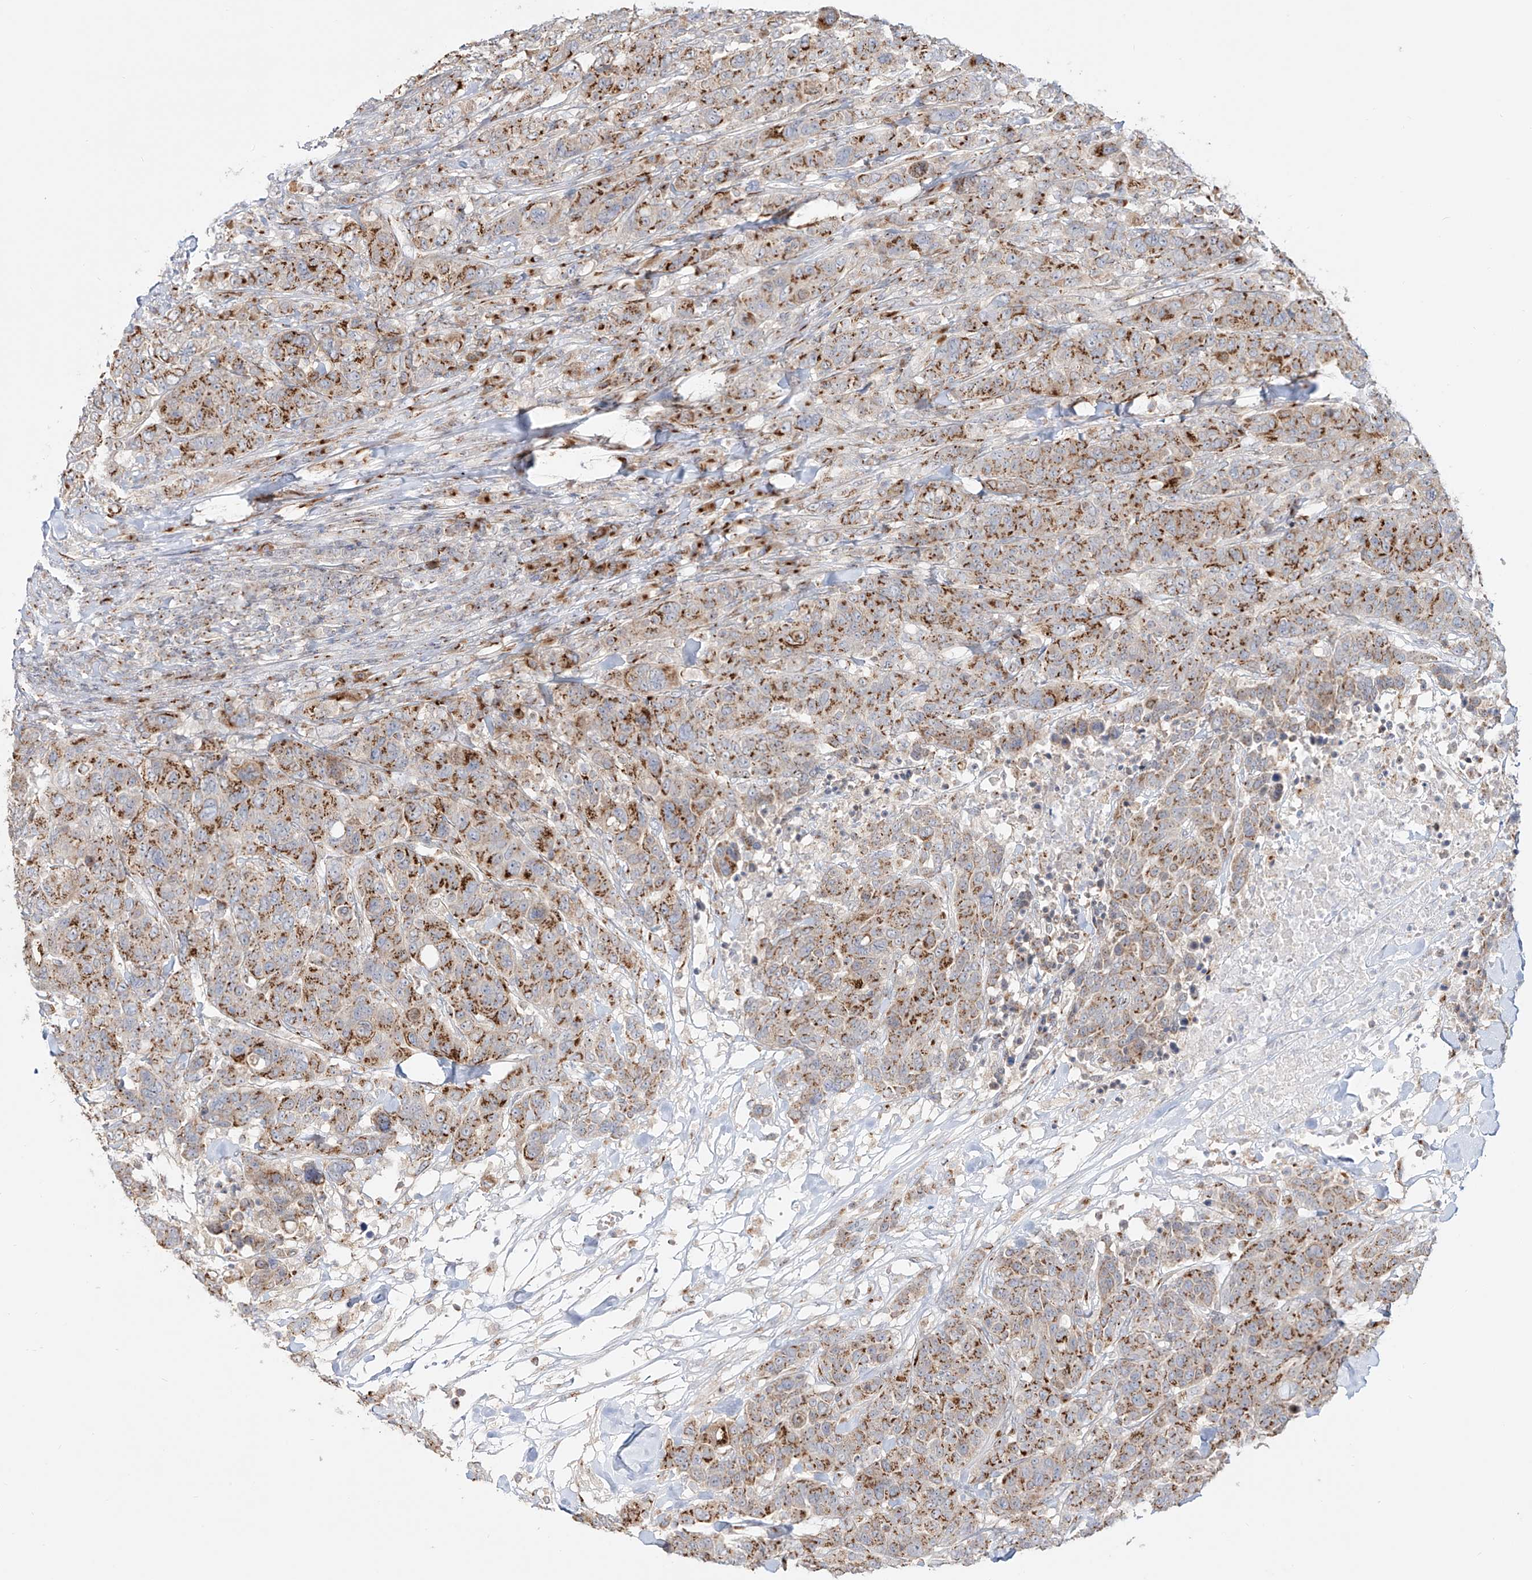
{"staining": {"intensity": "moderate", "quantity": ">75%", "location": "cytoplasmic/membranous"}, "tissue": "breast cancer", "cell_type": "Tumor cells", "image_type": "cancer", "snomed": [{"axis": "morphology", "description": "Duct carcinoma"}, {"axis": "topography", "description": "Breast"}], "caption": "This image exhibits breast invasive ductal carcinoma stained with immunohistochemistry to label a protein in brown. The cytoplasmic/membranous of tumor cells show moderate positivity for the protein. Nuclei are counter-stained blue.", "gene": "BSDC1", "patient": {"sex": "female", "age": 37}}